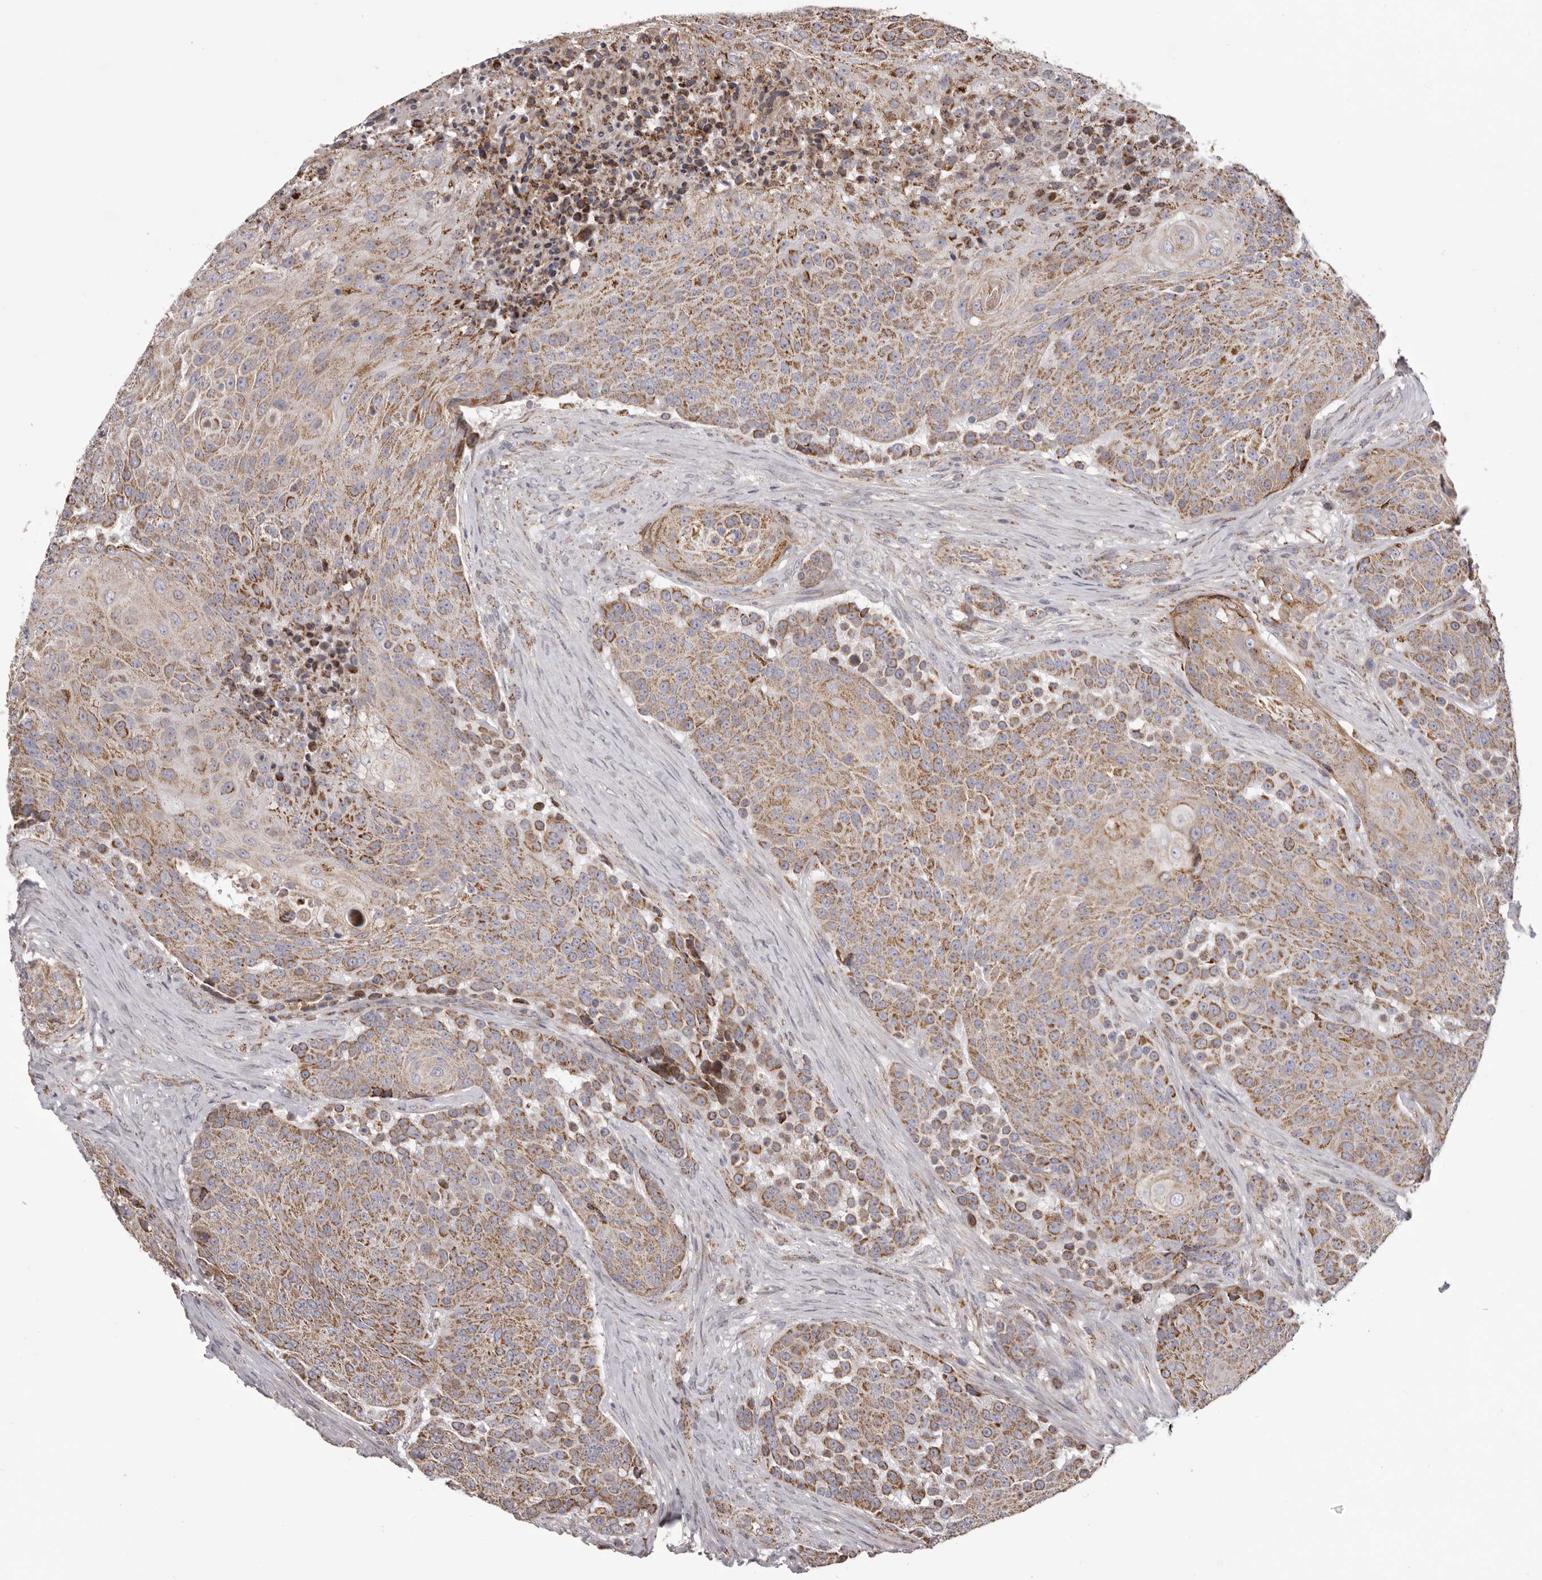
{"staining": {"intensity": "moderate", "quantity": ">75%", "location": "cytoplasmic/membranous"}, "tissue": "urothelial cancer", "cell_type": "Tumor cells", "image_type": "cancer", "snomed": [{"axis": "morphology", "description": "Urothelial carcinoma, High grade"}, {"axis": "topography", "description": "Urinary bladder"}], "caption": "A high-resolution photomicrograph shows IHC staining of high-grade urothelial carcinoma, which exhibits moderate cytoplasmic/membranous positivity in approximately >75% of tumor cells.", "gene": "CHRM2", "patient": {"sex": "female", "age": 63}}